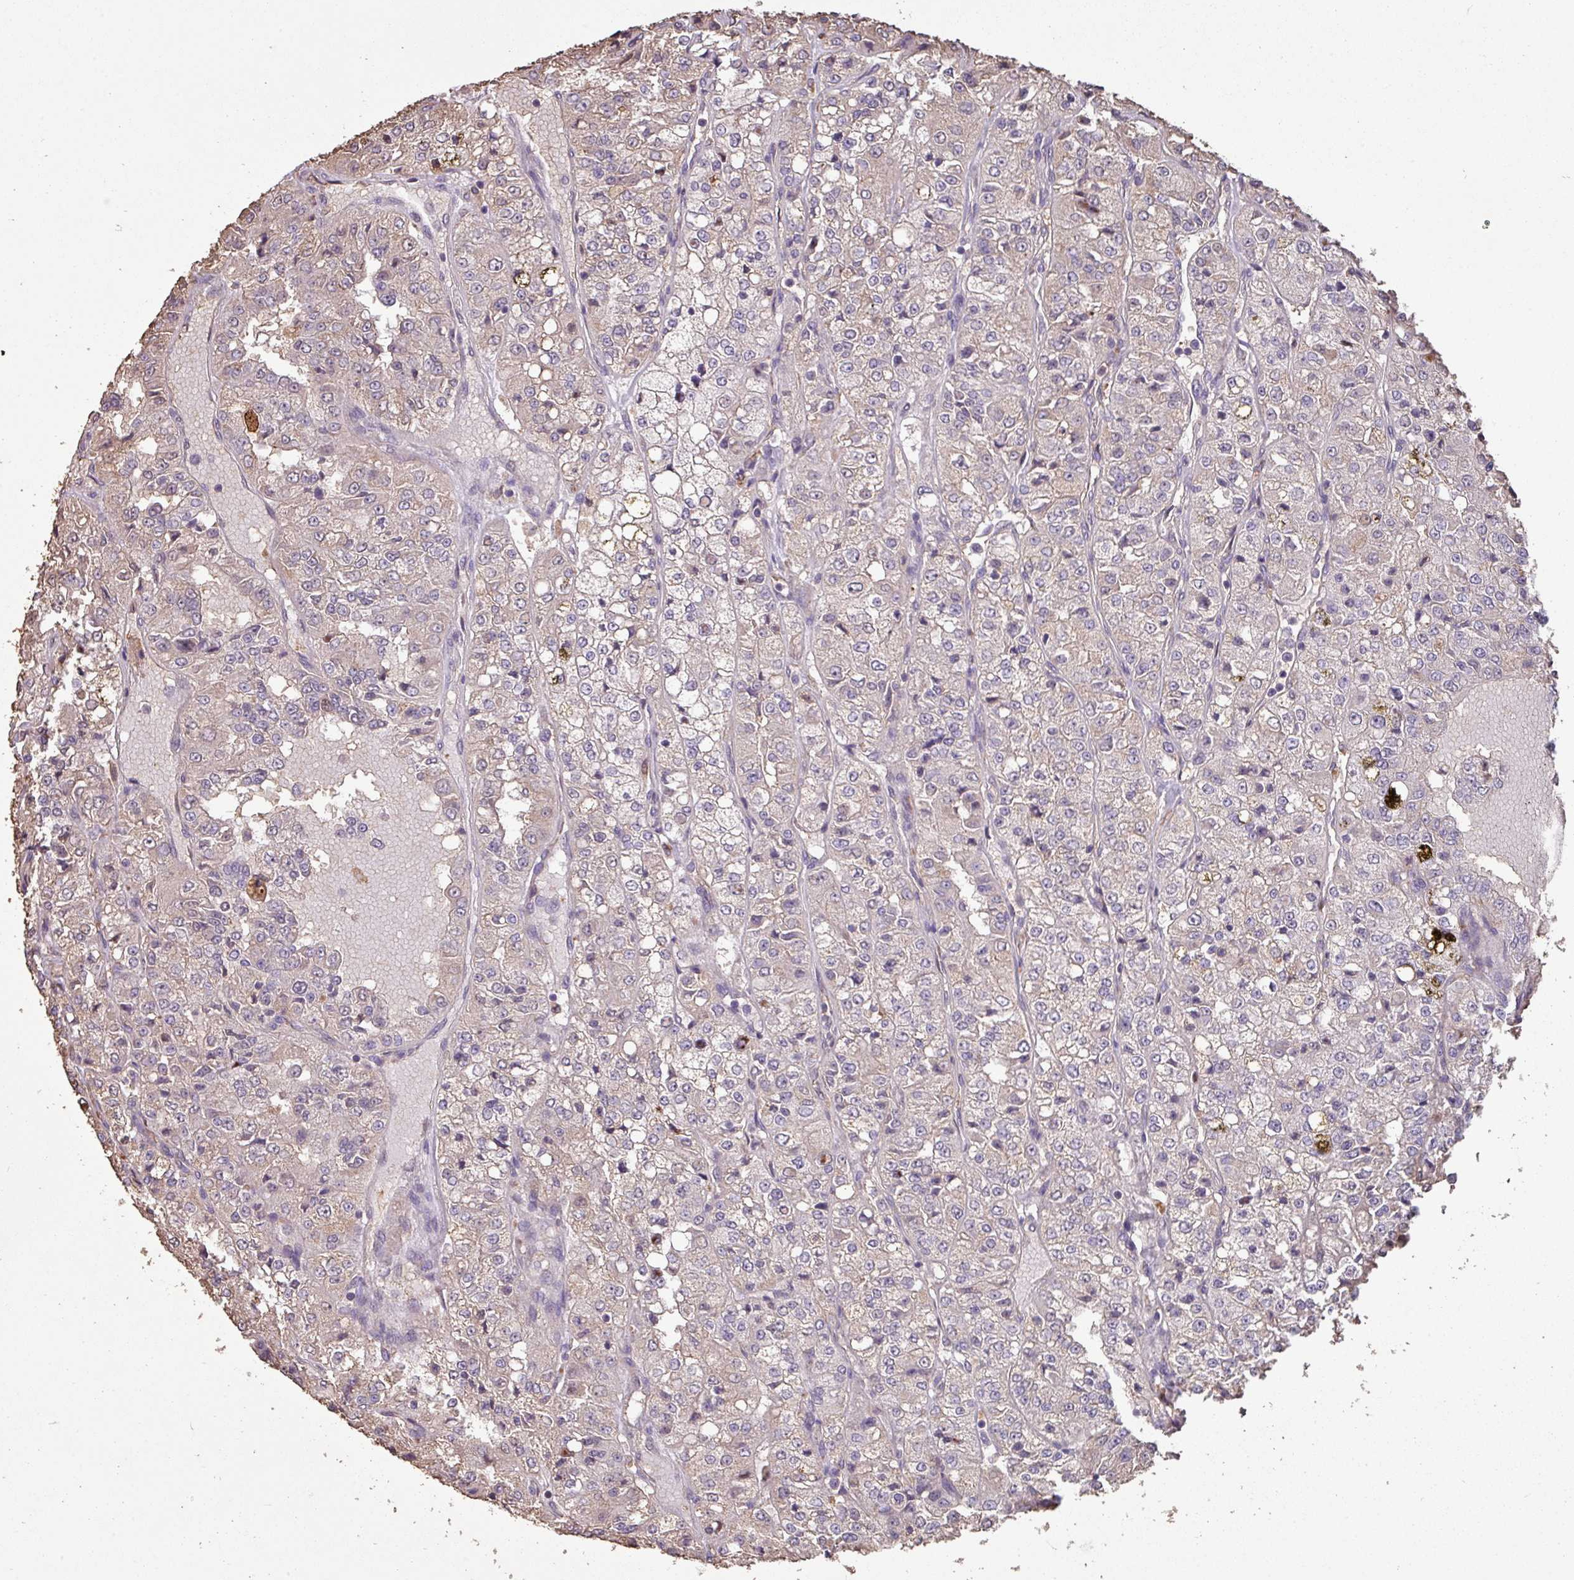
{"staining": {"intensity": "negative", "quantity": "none", "location": "none"}, "tissue": "renal cancer", "cell_type": "Tumor cells", "image_type": "cancer", "snomed": [{"axis": "morphology", "description": "Adenocarcinoma, NOS"}, {"axis": "topography", "description": "Kidney"}], "caption": "Micrograph shows no protein positivity in tumor cells of renal adenocarcinoma tissue.", "gene": "CAMK2B", "patient": {"sex": "female", "age": 63}}